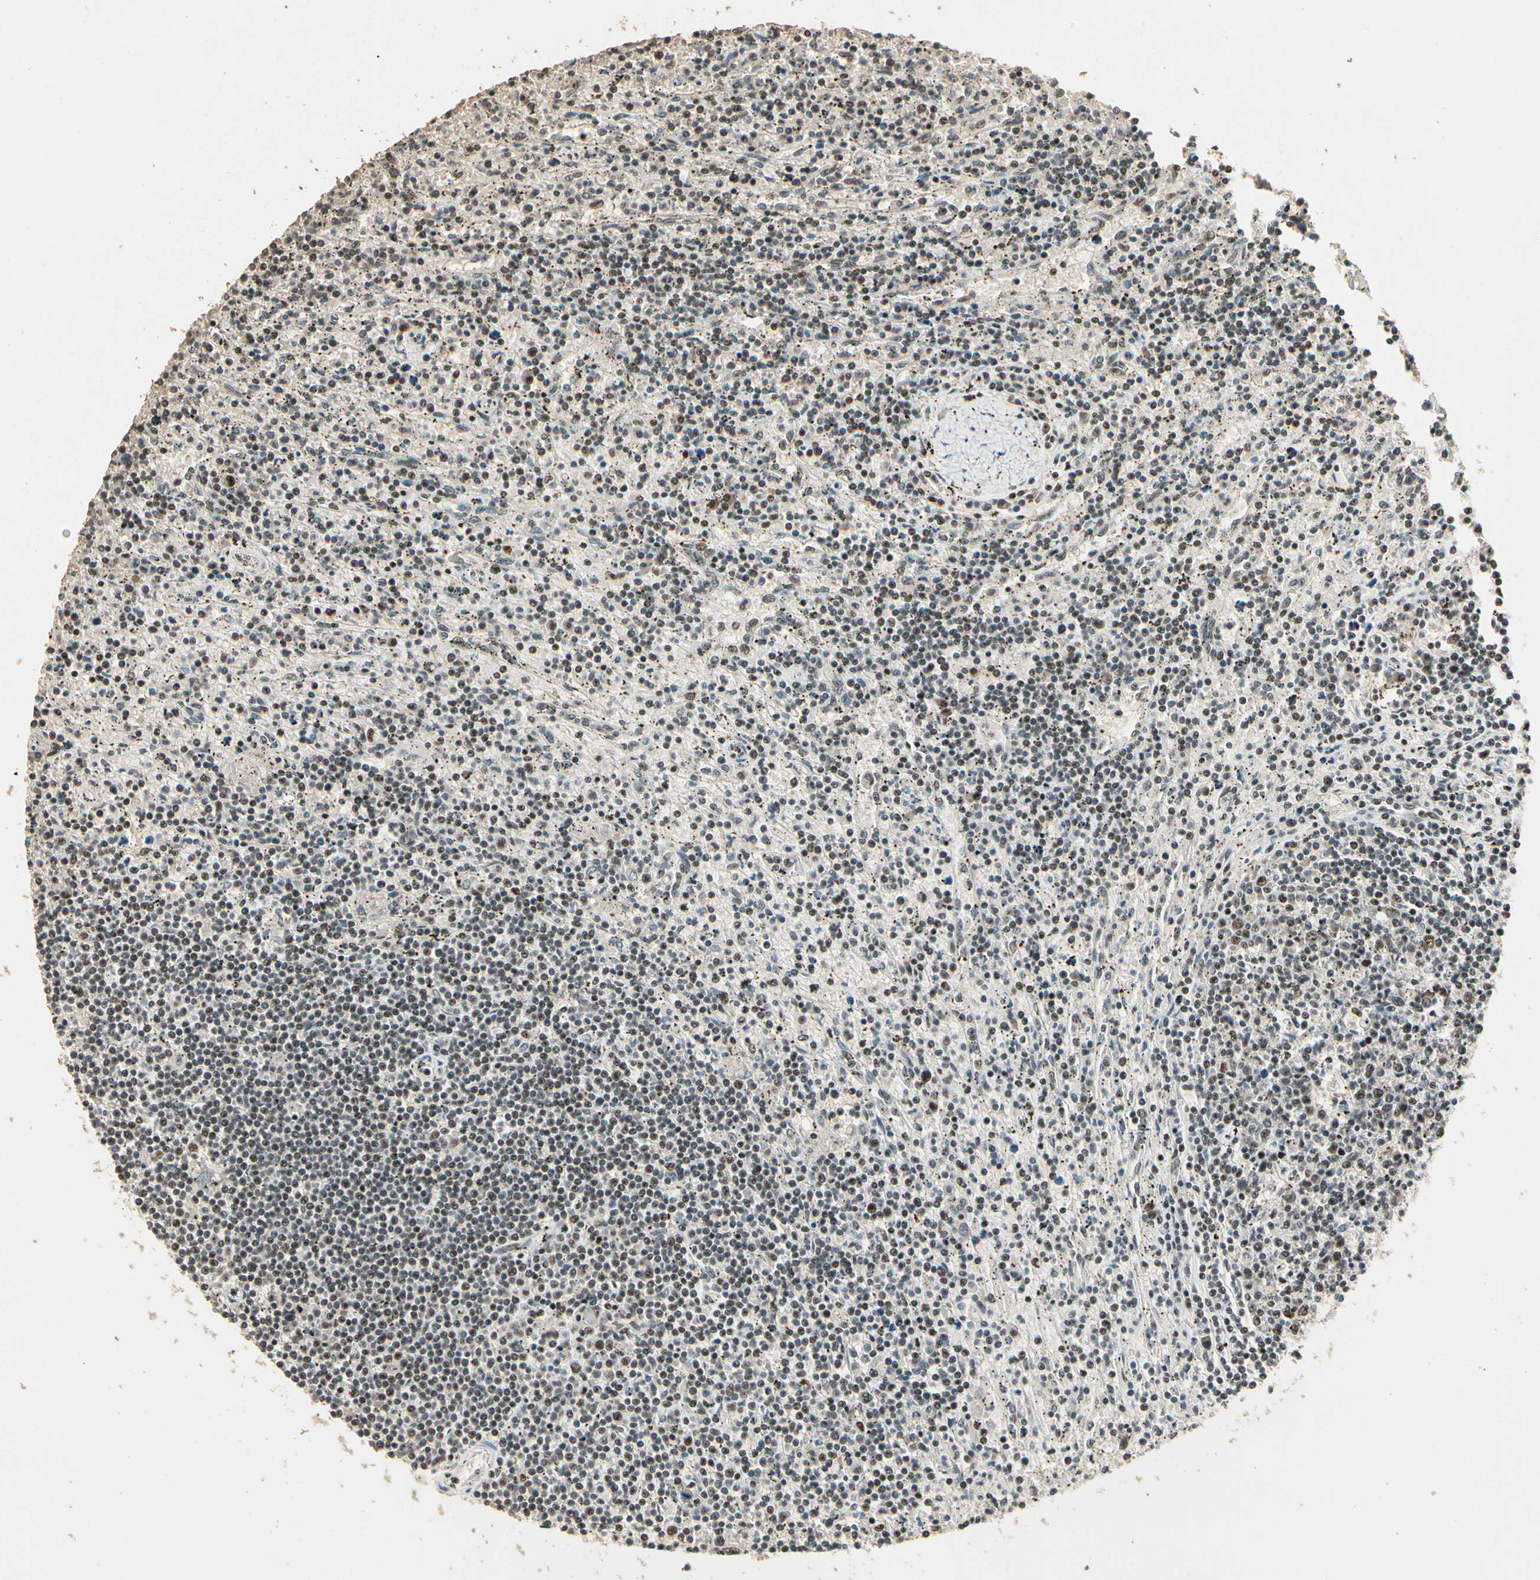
{"staining": {"intensity": "moderate", "quantity": ">75%", "location": "nuclear"}, "tissue": "lymphoma", "cell_type": "Tumor cells", "image_type": "cancer", "snomed": [{"axis": "morphology", "description": "Malignant lymphoma, non-Hodgkin's type, Low grade"}, {"axis": "topography", "description": "Spleen"}], "caption": "Malignant lymphoma, non-Hodgkin's type (low-grade) was stained to show a protein in brown. There is medium levels of moderate nuclear positivity in about >75% of tumor cells. (Stains: DAB in brown, nuclei in blue, Microscopy: brightfield microscopy at high magnification).", "gene": "RBM25", "patient": {"sex": "male", "age": 76}}